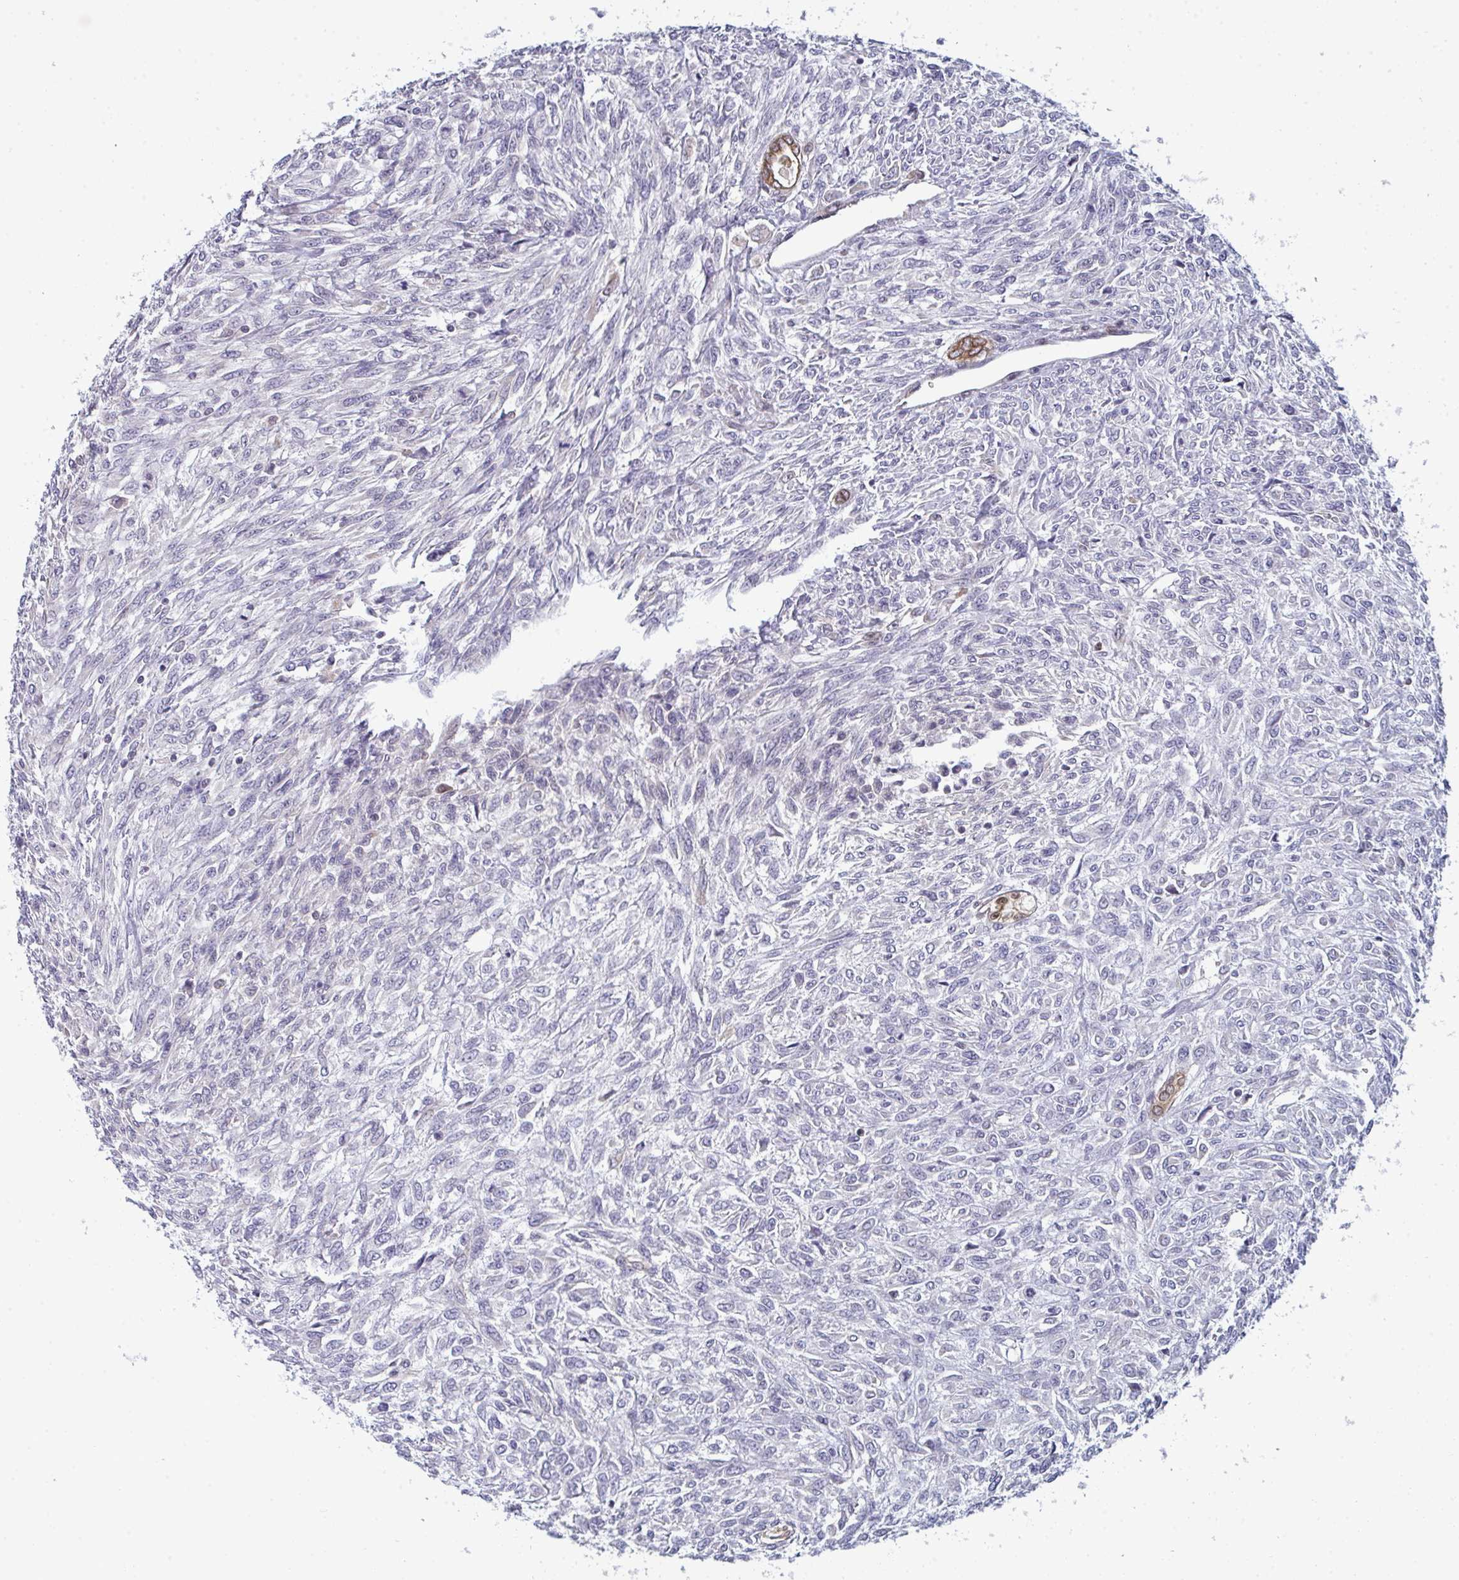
{"staining": {"intensity": "negative", "quantity": "none", "location": "none"}, "tissue": "renal cancer", "cell_type": "Tumor cells", "image_type": "cancer", "snomed": [{"axis": "morphology", "description": "Adenocarcinoma, NOS"}, {"axis": "topography", "description": "Kidney"}], "caption": "Tumor cells show no significant protein staining in renal adenocarcinoma.", "gene": "LYSMD4", "patient": {"sex": "male", "age": 58}}